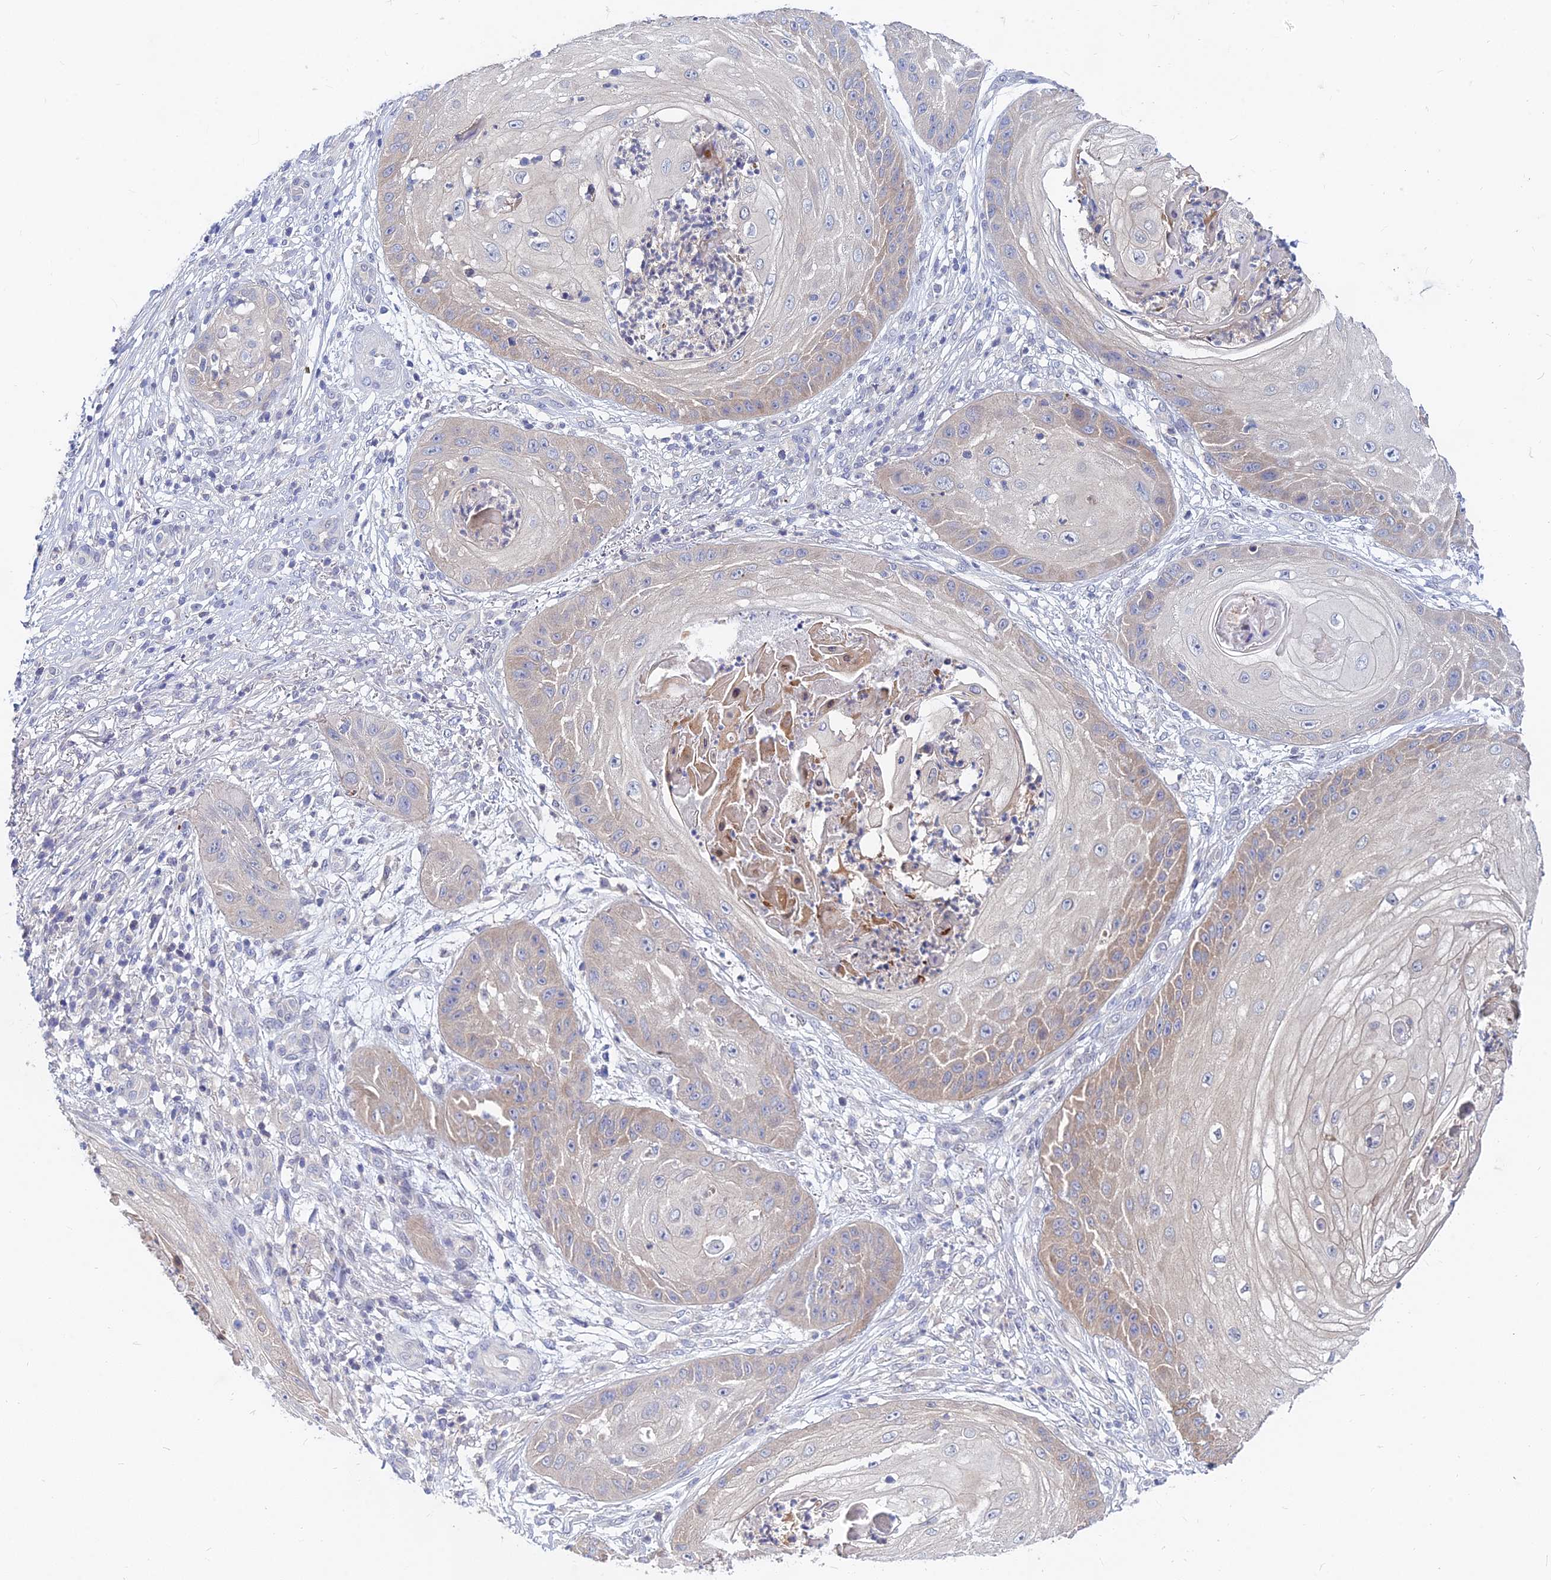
{"staining": {"intensity": "weak", "quantity": "25%-75%", "location": "cytoplasmic/membranous"}, "tissue": "skin cancer", "cell_type": "Tumor cells", "image_type": "cancer", "snomed": [{"axis": "morphology", "description": "Squamous cell carcinoma, NOS"}, {"axis": "topography", "description": "Skin"}], "caption": "Immunohistochemical staining of skin cancer shows low levels of weak cytoplasmic/membranous staining in approximately 25%-75% of tumor cells.", "gene": "B3GALT4", "patient": {"sex": "male", "age": 70}}